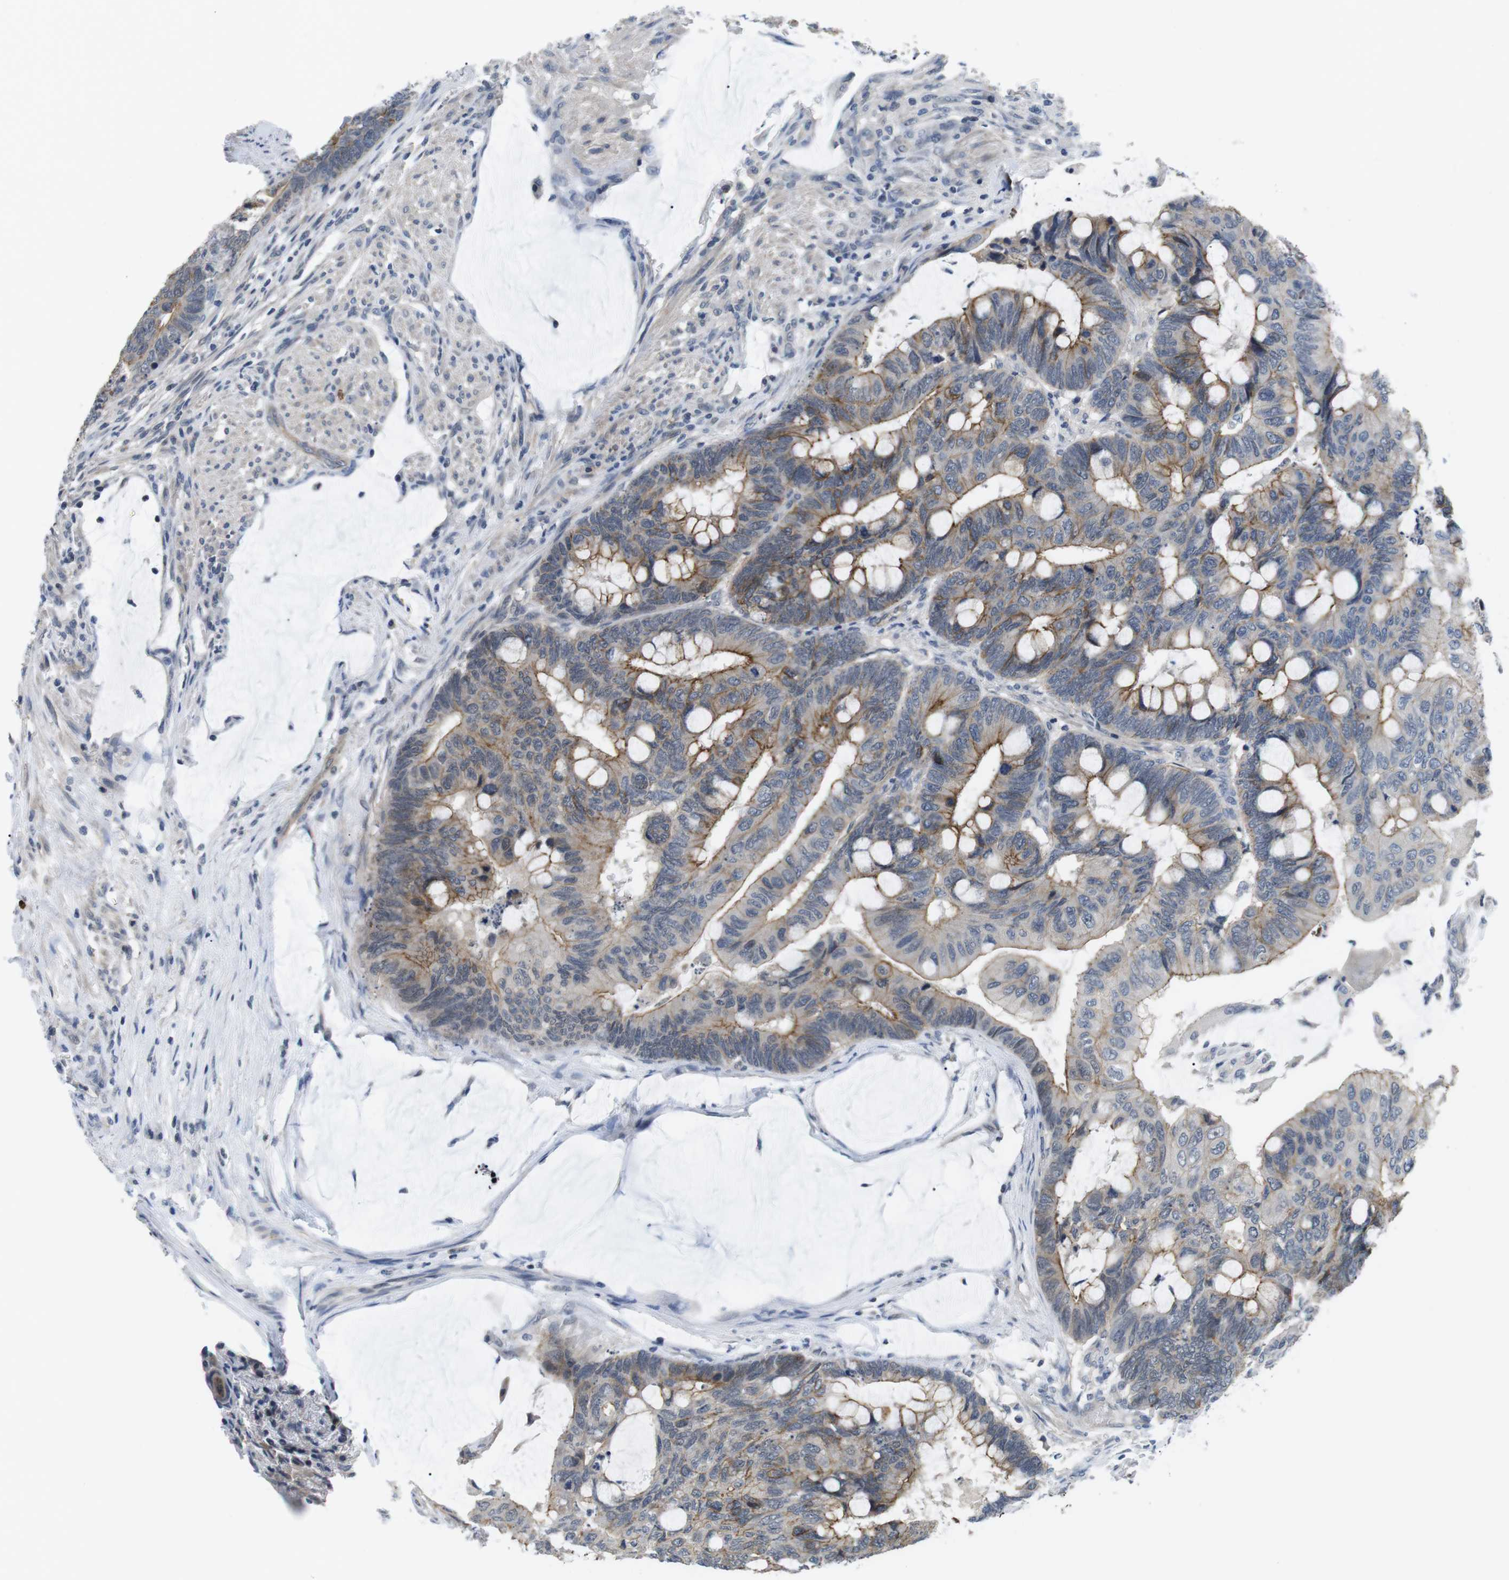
{"staining": {"intensity": "moderate", "quantity": "25%-75%", "location": "cytoplasmic/membranous"}, "tissue": "colorectal cancer", "cell_type": "Tumor cells", "image_type": "cancer", "snomed": [{"axis": "morphology", "description": "Normal tissue, NOS"}, {"axis": "morphology", "description": "Adenocarcinoma, NOS"}, {"axis": "topography", "description": "Rectum"}], "caption": "Tumor cells show medium levels of moderate cytoplasmic/membranous staining in approximately 25%-75% of cells in colorectal adenocarcinoma.", "gene": "NECTIN1", "patient": {"sex": "male", "age": 92}}